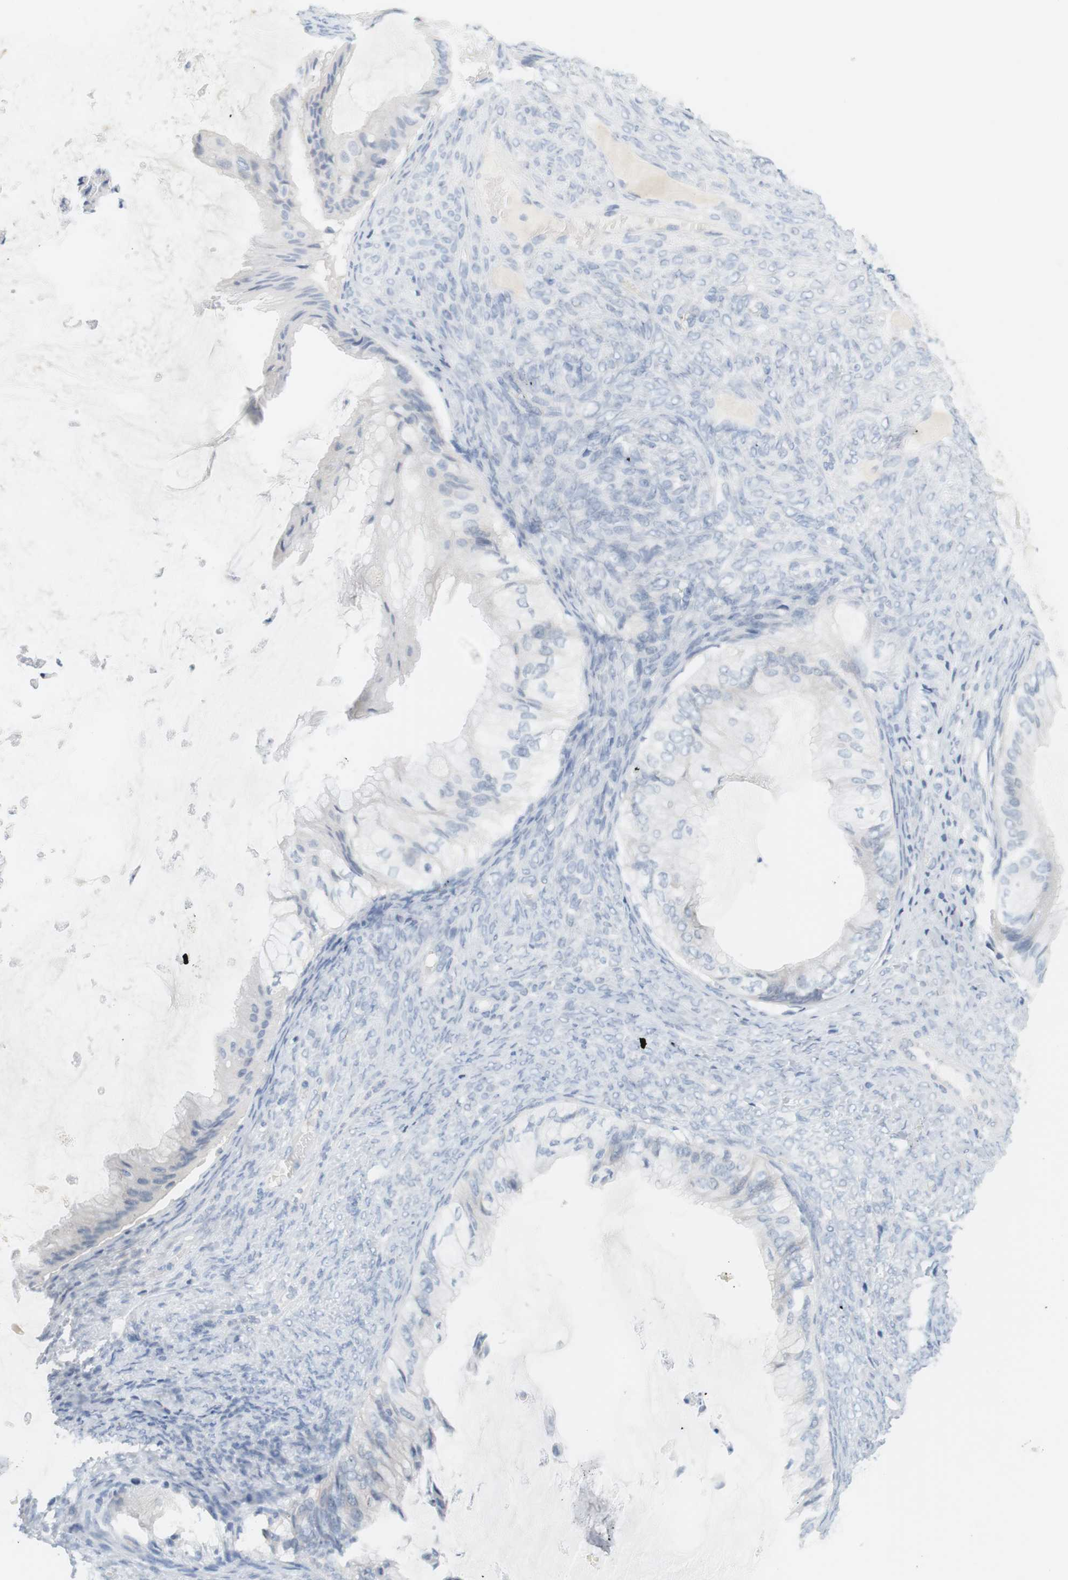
{"staining": {"intensity": "negative", "quantity": "none", "location": "none"}, "tissue": "ovarian cancer", "cell_type": "Tumor cells", "image_type": "cancer", "snomed": [{"axis": "morphology", "description": "Cystadenocarcinoma, mucinous, NOS"}, {"axis": "topography", "description": "Ovary"}], "caption": "High magnification brightfield microscopy of ovarian cancer stained with DAB (3,3'-diaminobenzidine) (brown) and counterstained with hematoxylin (blue): tumor cells show no significant staining.", "gene": "OPRM1", "patient": {"sex": "female", "age": 61}}